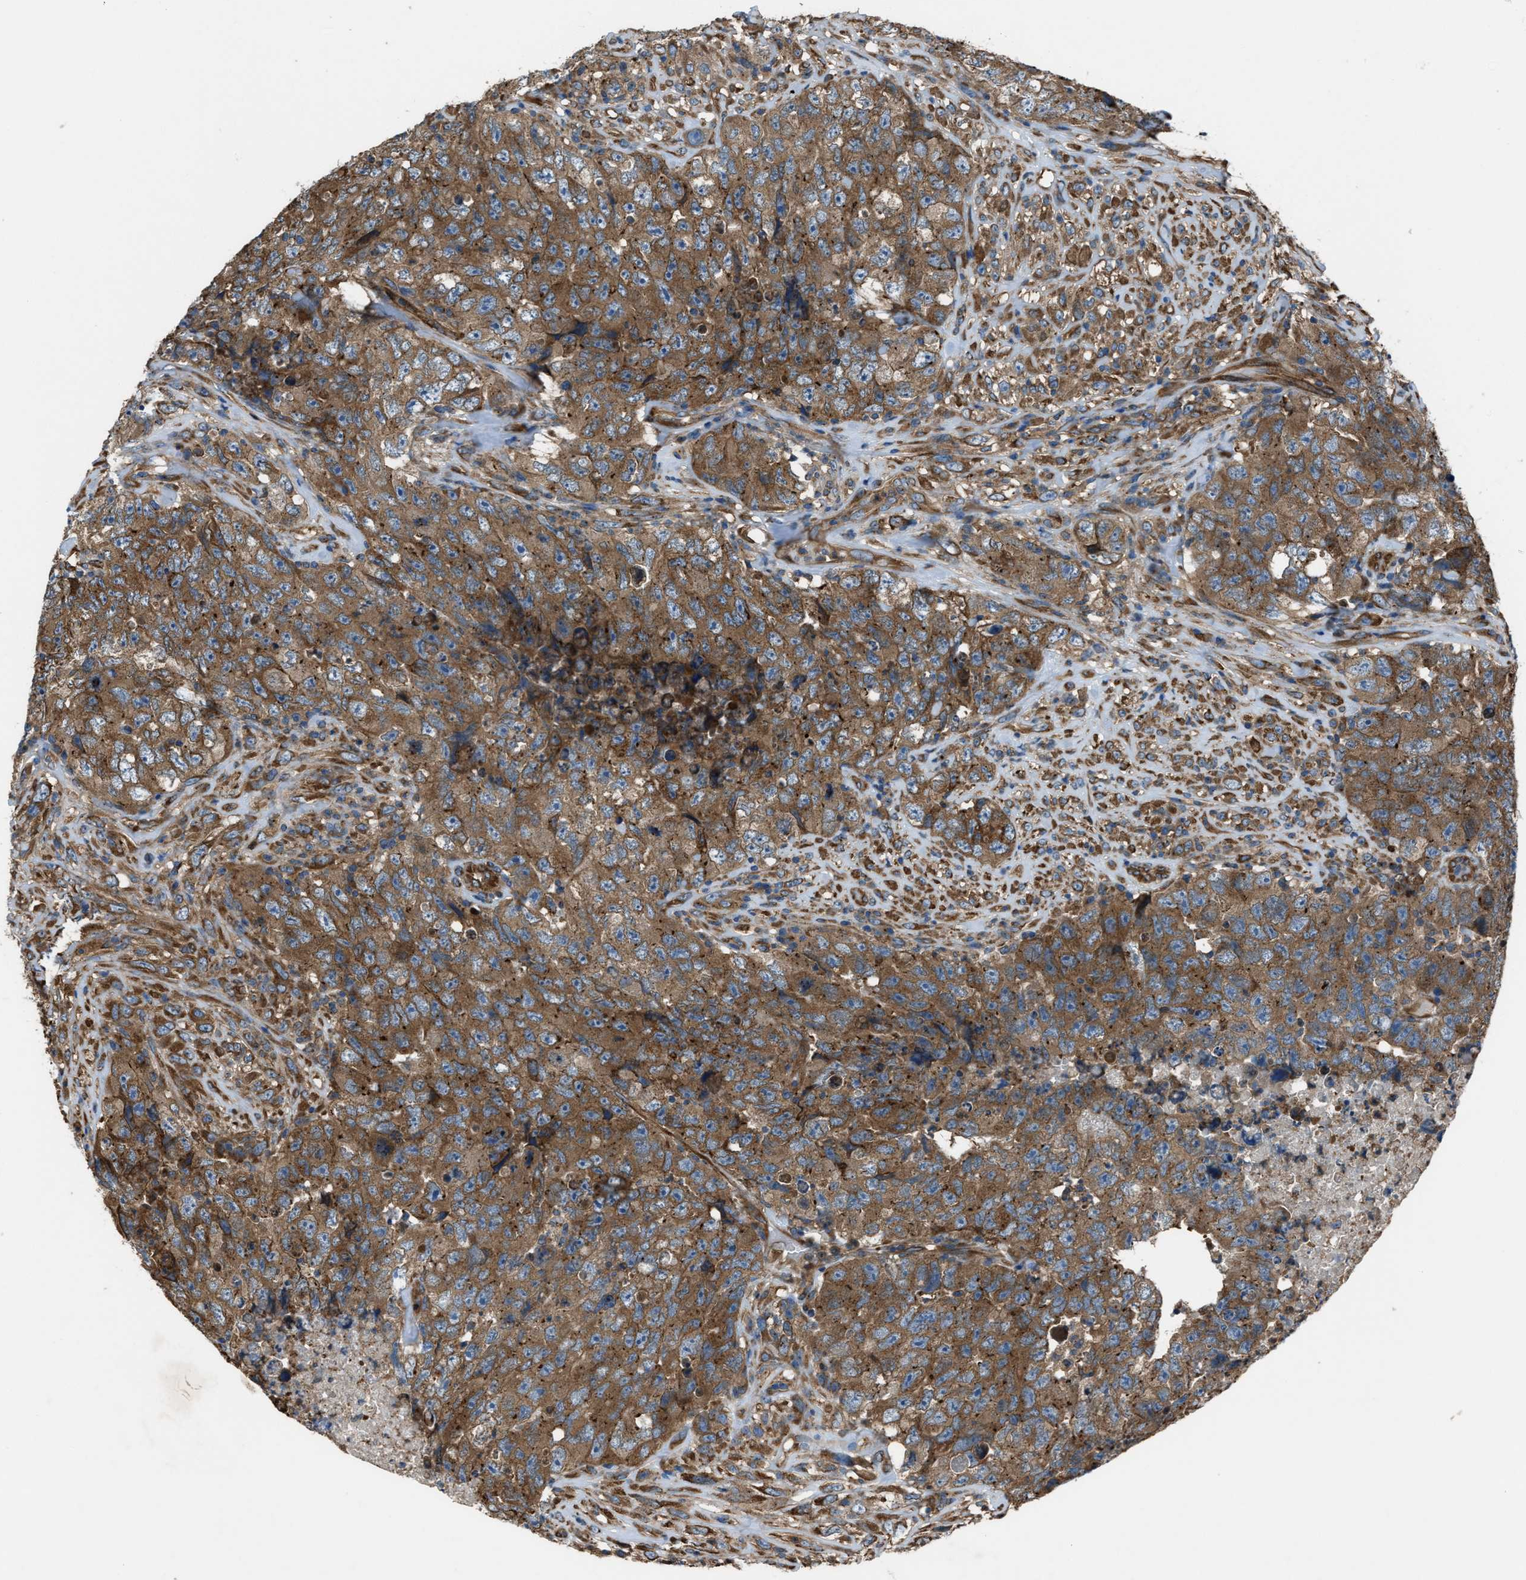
{"staining": {"intensity": "moderate", "quantity": ">75%", "location": "cytoplasmic/membranous"}, "tissue": "testis cancer", "cell_type": "Tumor cells", "image_type": "cancer", "snomed": [{"axis": "morphology", "description": "Carcinoma, Embryonal, NOS"}, {"axis": "topography", "description": "Testis"}], "caption": "DAB immunohistochemical staining of embryonal carcinoma (testis) reveals moderate cytoplasmic/membranous protein staining in approximately >75% of tumor cells.", "gene": "TRPC1", "patient": {"sex": "male", "age": 32}}